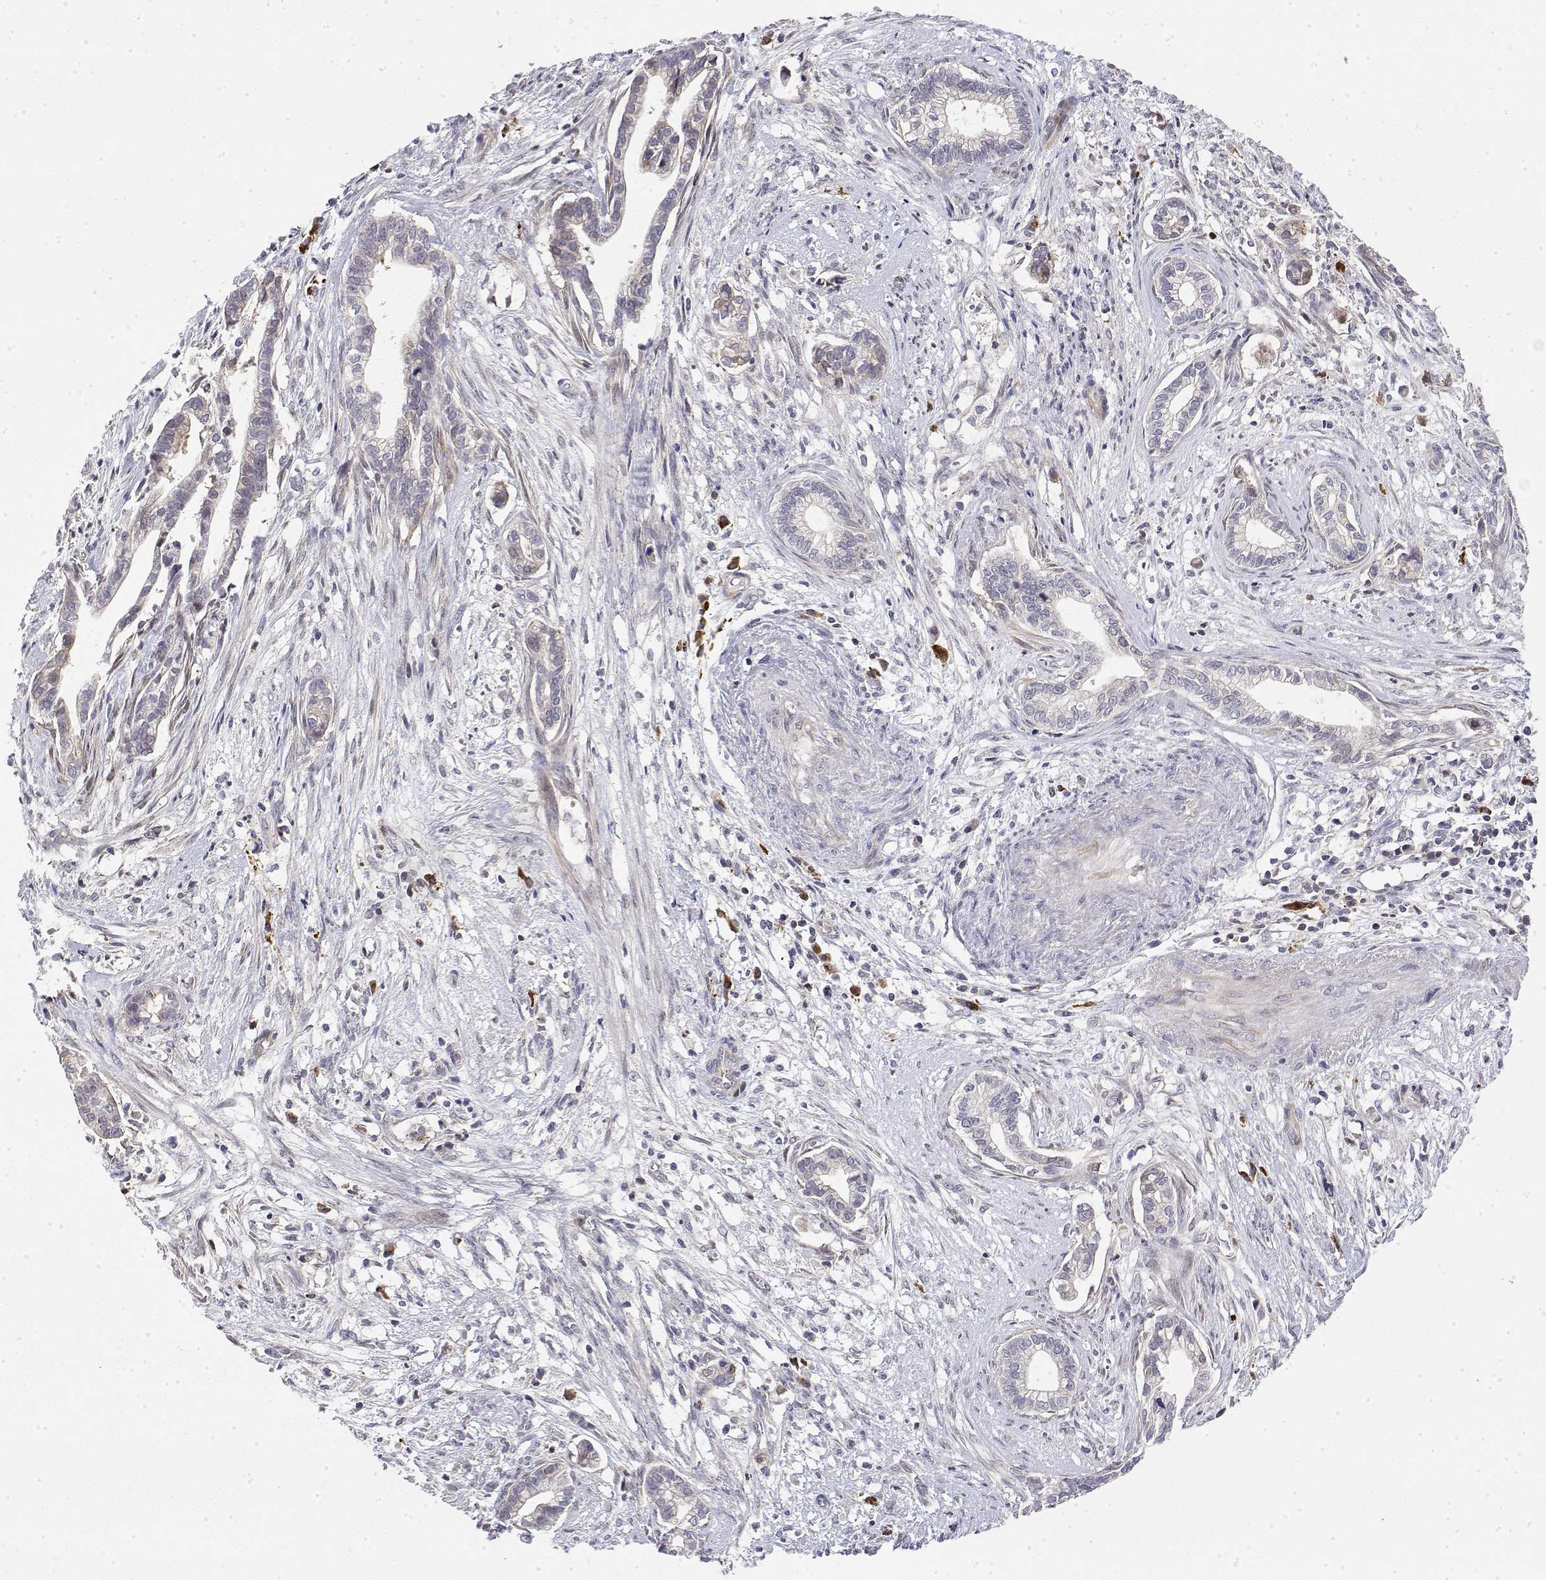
{"staining": {"intensity": "negative", "quantity": "none", "location": "none"}, "tissue": "cervical cancer", "cell_type": "Tumor cells", "image_type": "cancer", "snomed": [{"axis": "morphology", "description": "Adenocarcinoma, NOS"}, {"axis": "topography", "description": "Cervix"}], "caption": "Tumor cells are negative for protein expression in human cervical adenocarcinoma.", "gene": "IGFBP4", "patient": {"sex": "female", "age": 62}}